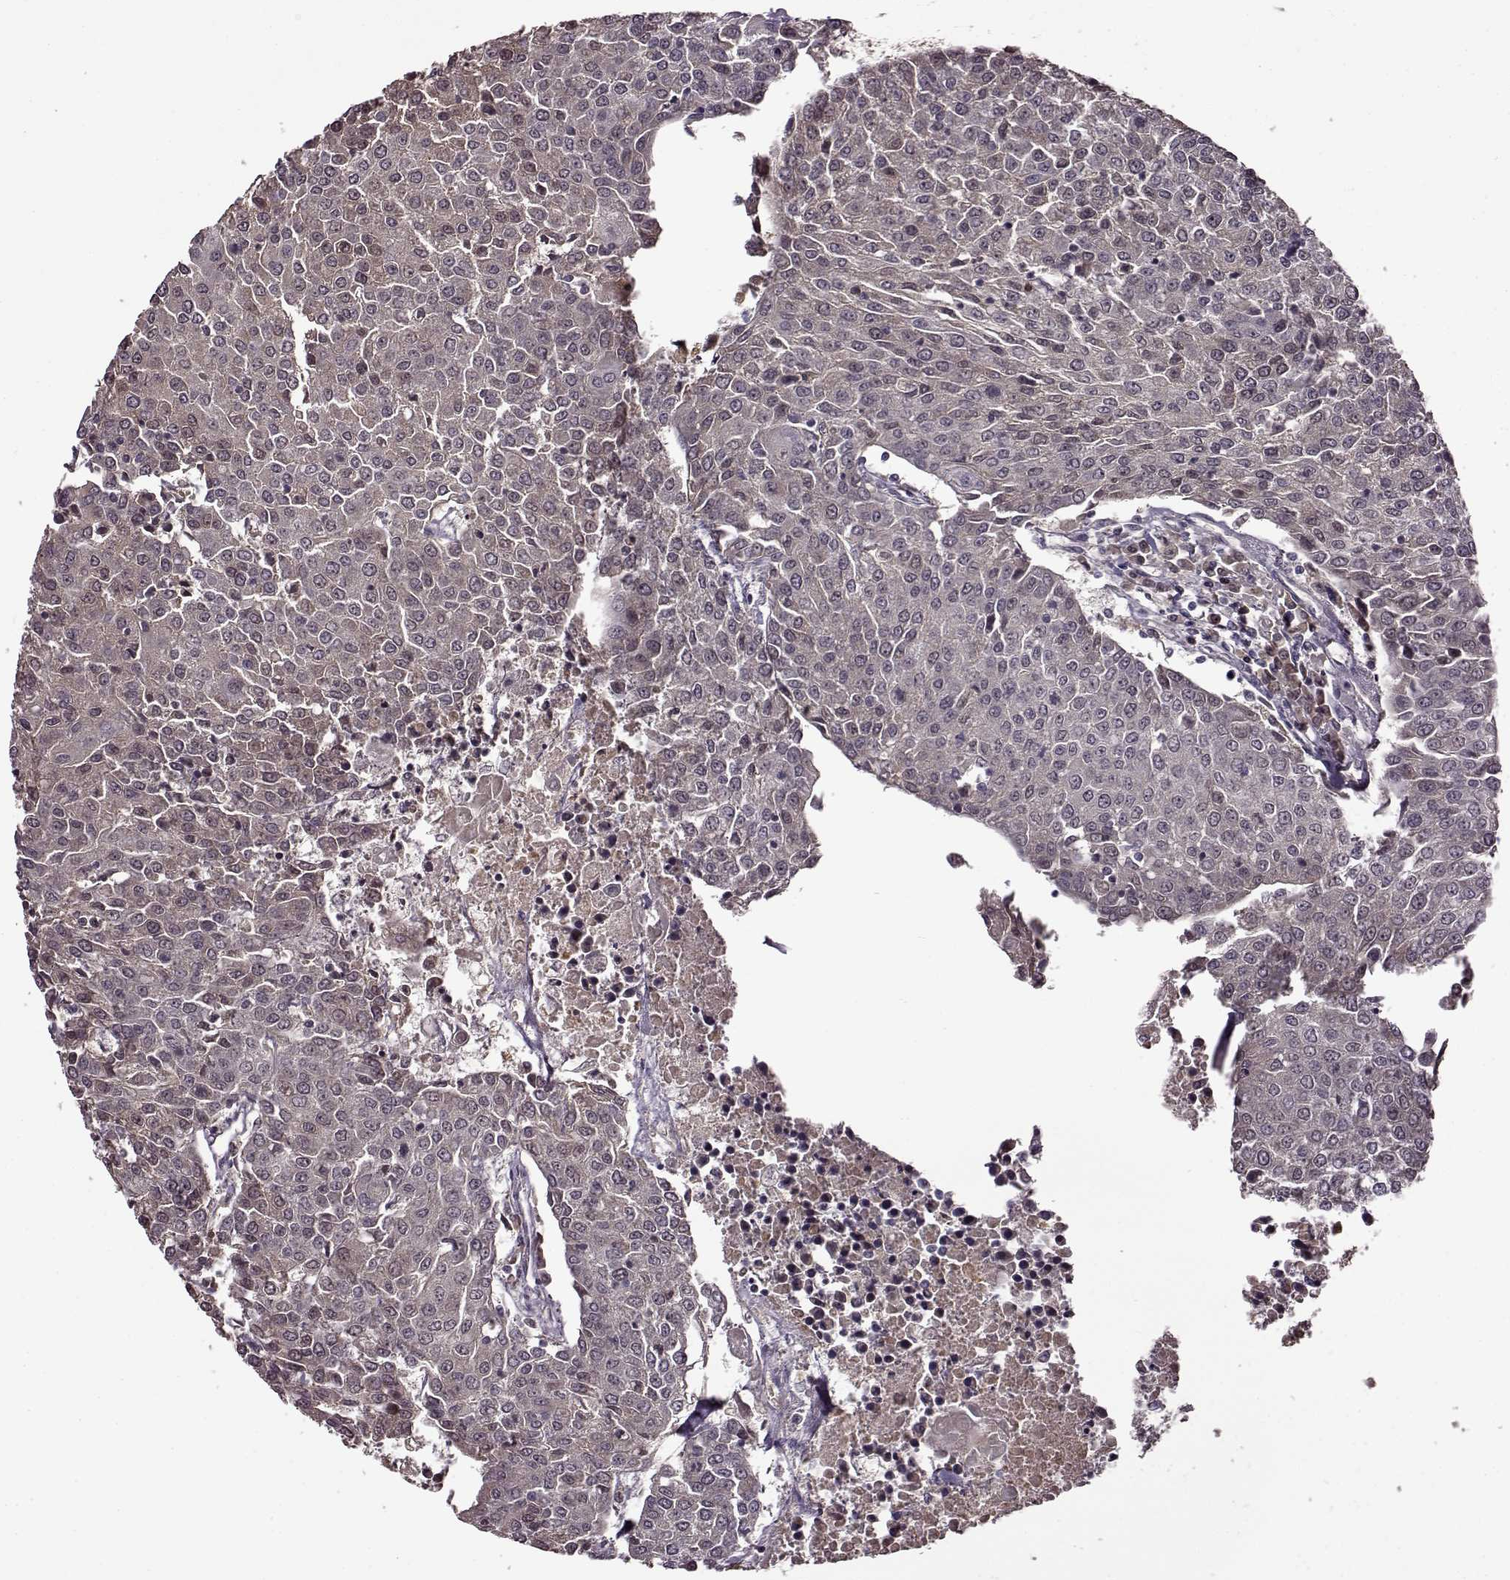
{"staining": {"intensity": "weak", "quantity": "25%-75%", "location": "cytoplasmic/membranous"}, "tissue": "urothelial cancer", "cell_type": "Tumor cells", "image_type": "cancer", "snomed": [{"axis": "morphology", "description": "Urothelial carcinoma, High grade"}, {"axis": "topography", "description": "Urinary bladder"}], "caption": "About 25%-75% of tumor cells in high-grade urothelial carcinoma reveal weak cytoplasmic/membranous protein positivity as visualized by brown immunohistochemical staining.", "gene": "MAIP1", "patient": {"sex": "female", "age": 85}}